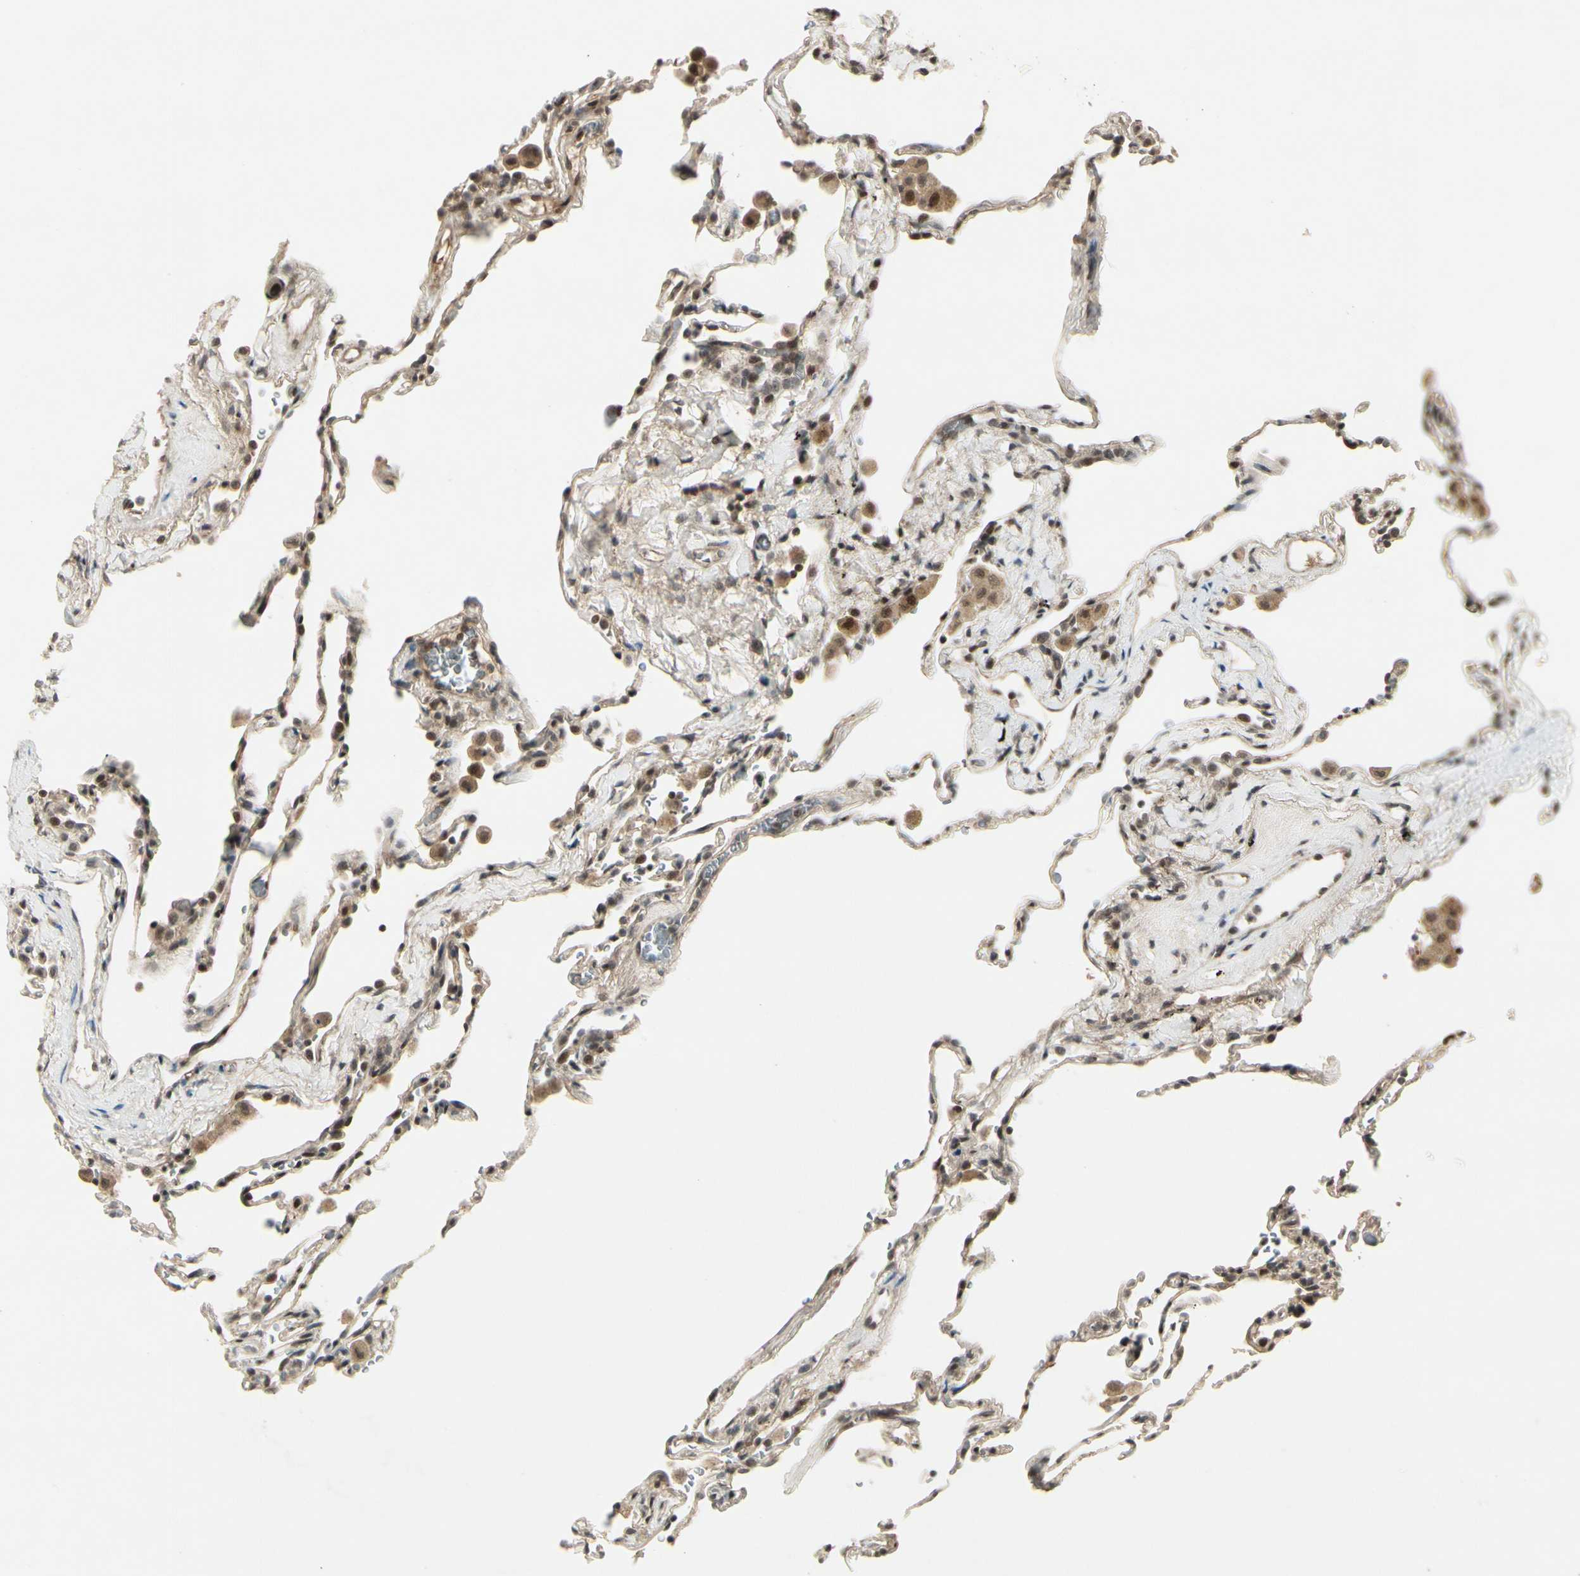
{"staining": {"intensity": "moderate", "quantity": "25%-75%", "location": "nuclear"}, "tissue": "lung", "cell_type": "Alveolar cells", "image_type": "normal", "snomed": [{"axis": "morphology", "description": "Normal tissue, NOS"}, {"axis": "topography", "description": "Lung"}], "caption": "Brown immunohistochemical staining in benign human lung displays moderate nuclear expression in about 25%-75% of alveolar cells.", "gene": "CDK11A", "patient": {"sex": "male", "age": 59}}